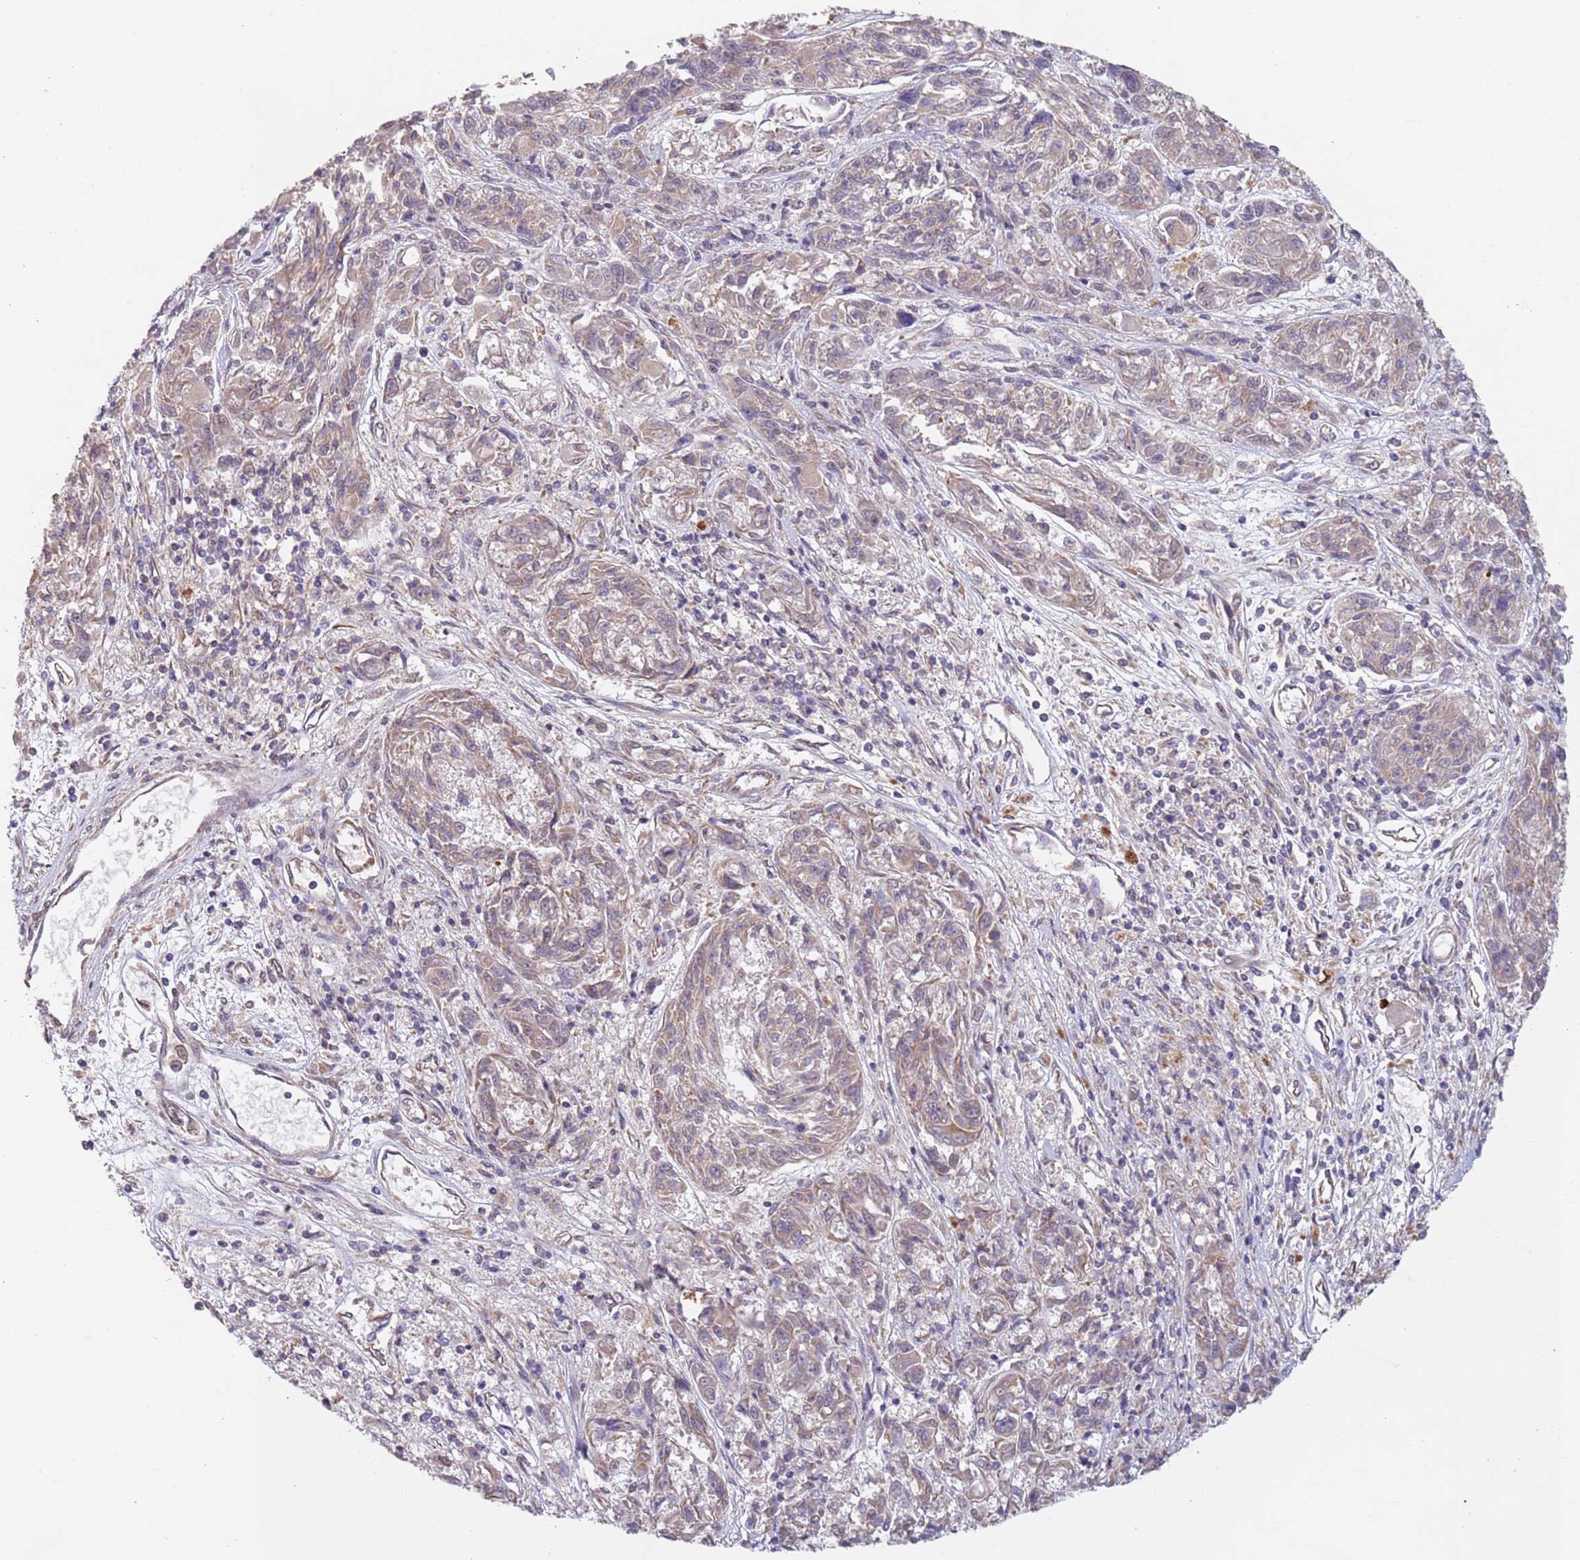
{"staining": {"intensity": "moderate", "quantity": "25%-75%", "location": "cytoplasmic/membranous"}, "tissue": "melanoma", "cell_type": "Tumor cells", "image_type": "cancer", "snomed": [{"axis": "morphology", "description": "Malignant melanoma, NOS"}, {"axis": "topography", "description": "Skin"}], "caption": "Immunohistochemical staining of human melanoma exhibits medium levels of moderate cytoplasmic/membranous protein staining in about 25%-75% of tumor cells.", "gene": "CHD9", "patient": {"sex": "male", "age": 53}}